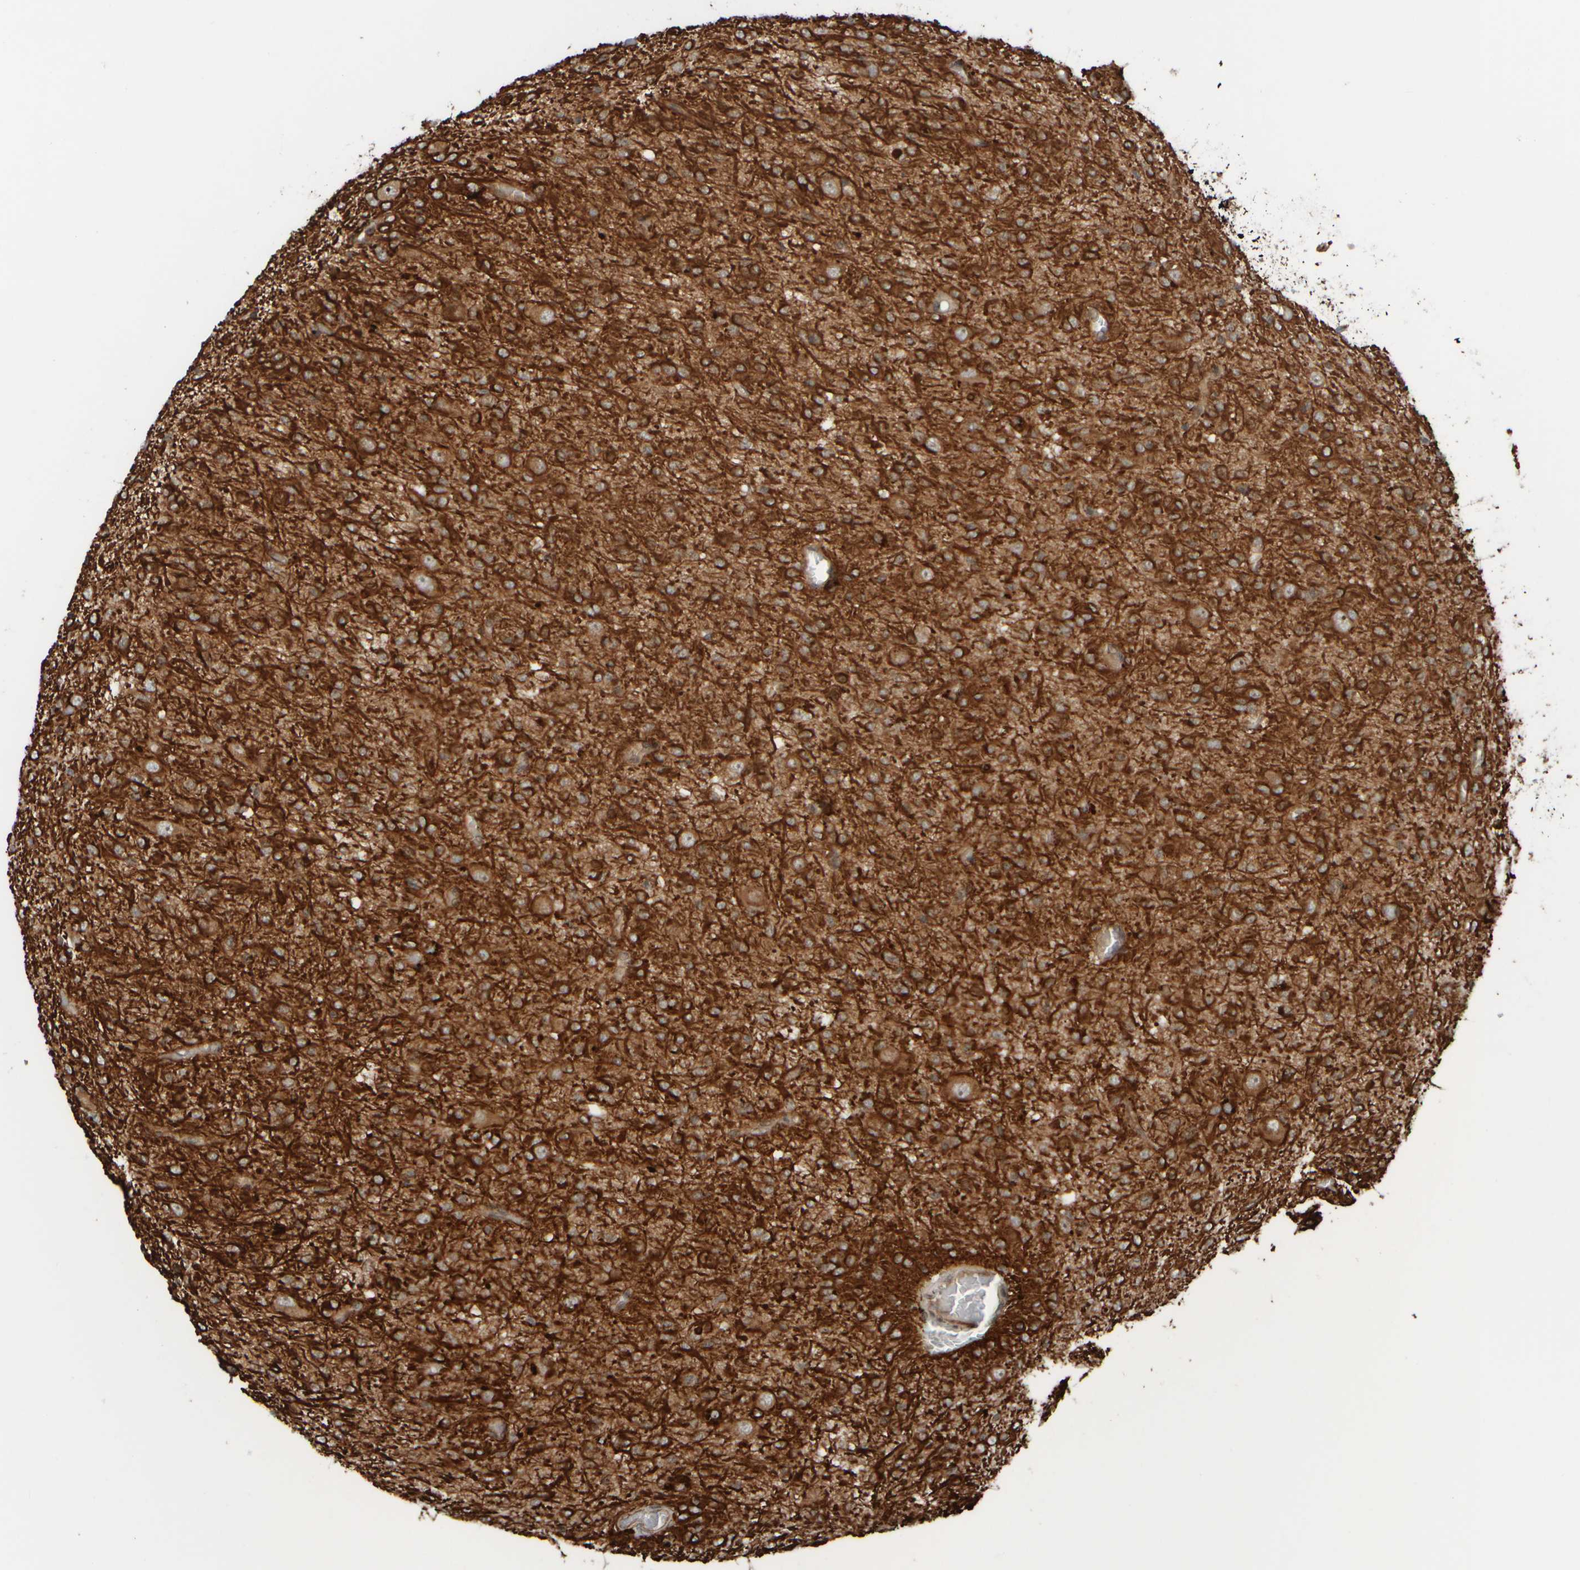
{"staining": {"intensity": "strong", "quantity": ">75%", "location": "cytoplasmic/membranous"}, "tissue": "glioma", "cell_type": "Tumor cells", "image_type": "cancer", "snomed": [{"axis": "morphology", "description": "Glioma, malignant, High grade"}, {"axis": "topography", "description": "Brain"}], "caption": "Protein staining demonstrates strong cytoplasmic/membranous staining in about >75% of tumor cells in glioma.", "gene": "GIGYF1", "patient": {"sex": "female", "age": 59}}